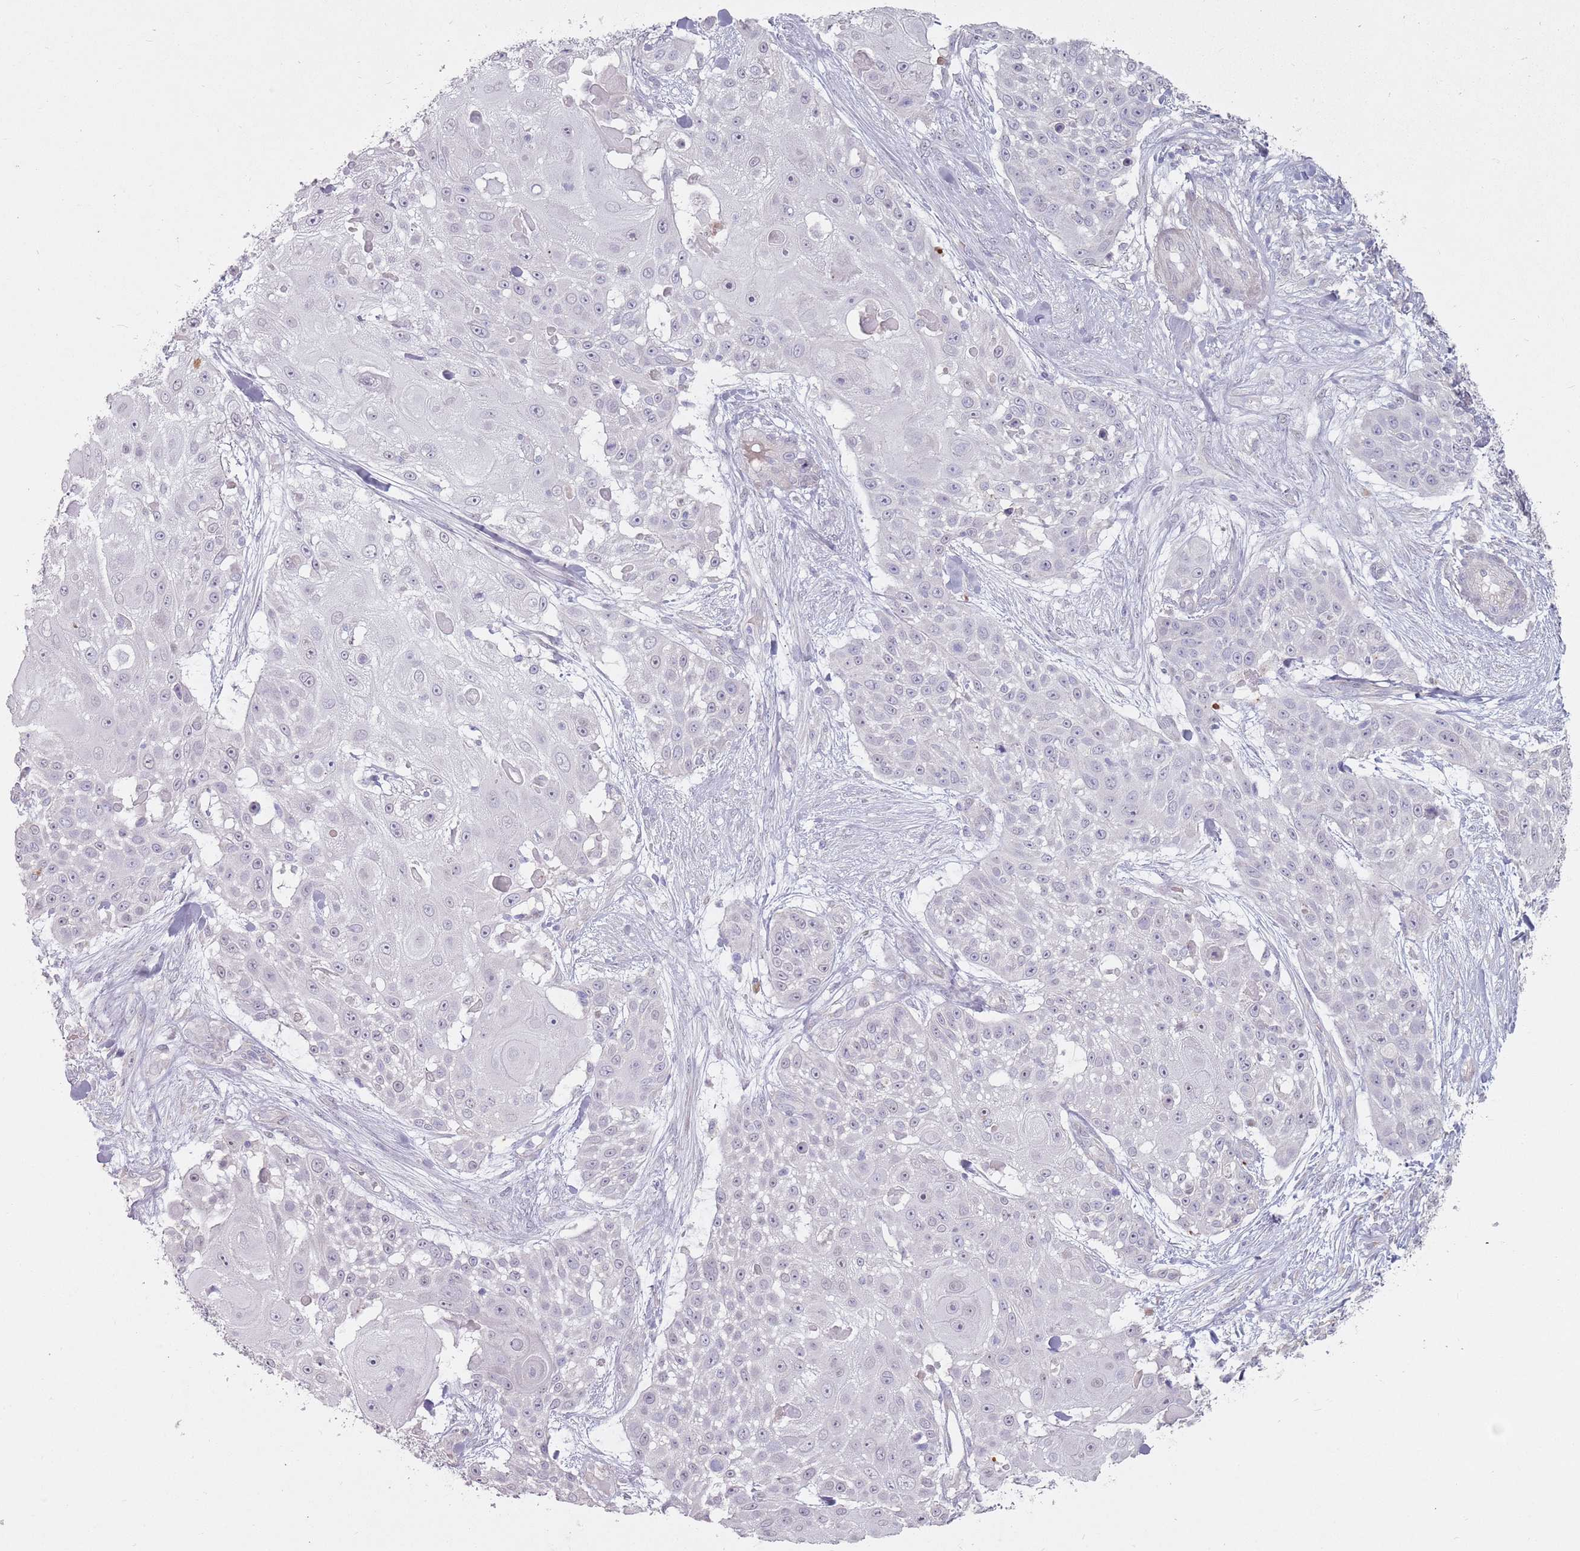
{"staining": {"intensity": "negative", "quantity": "none", "location": "none"}, "tissue": "skin cancer", "cell_type": "Tumor cells", "image_type": "cancer", "snomed": [{"axis": "morphology", "description": "Squamous cell carcinoma, NOS"}, {"axis": "topography", "description": "Skin"}], "caption": "A histopathology image of skin squamous cell carcinoma stained for a protein demonstrates no brown staining in tumor cells. Brightfield microscopy of immunohistochemistry (IHC) stained with DAB (3,3'-diaminobenzidine) (brown) and hematoxylin (blue), captured at high magnification.", "gene": "DXO", "patient": {"sex": "female", "age": 86}}